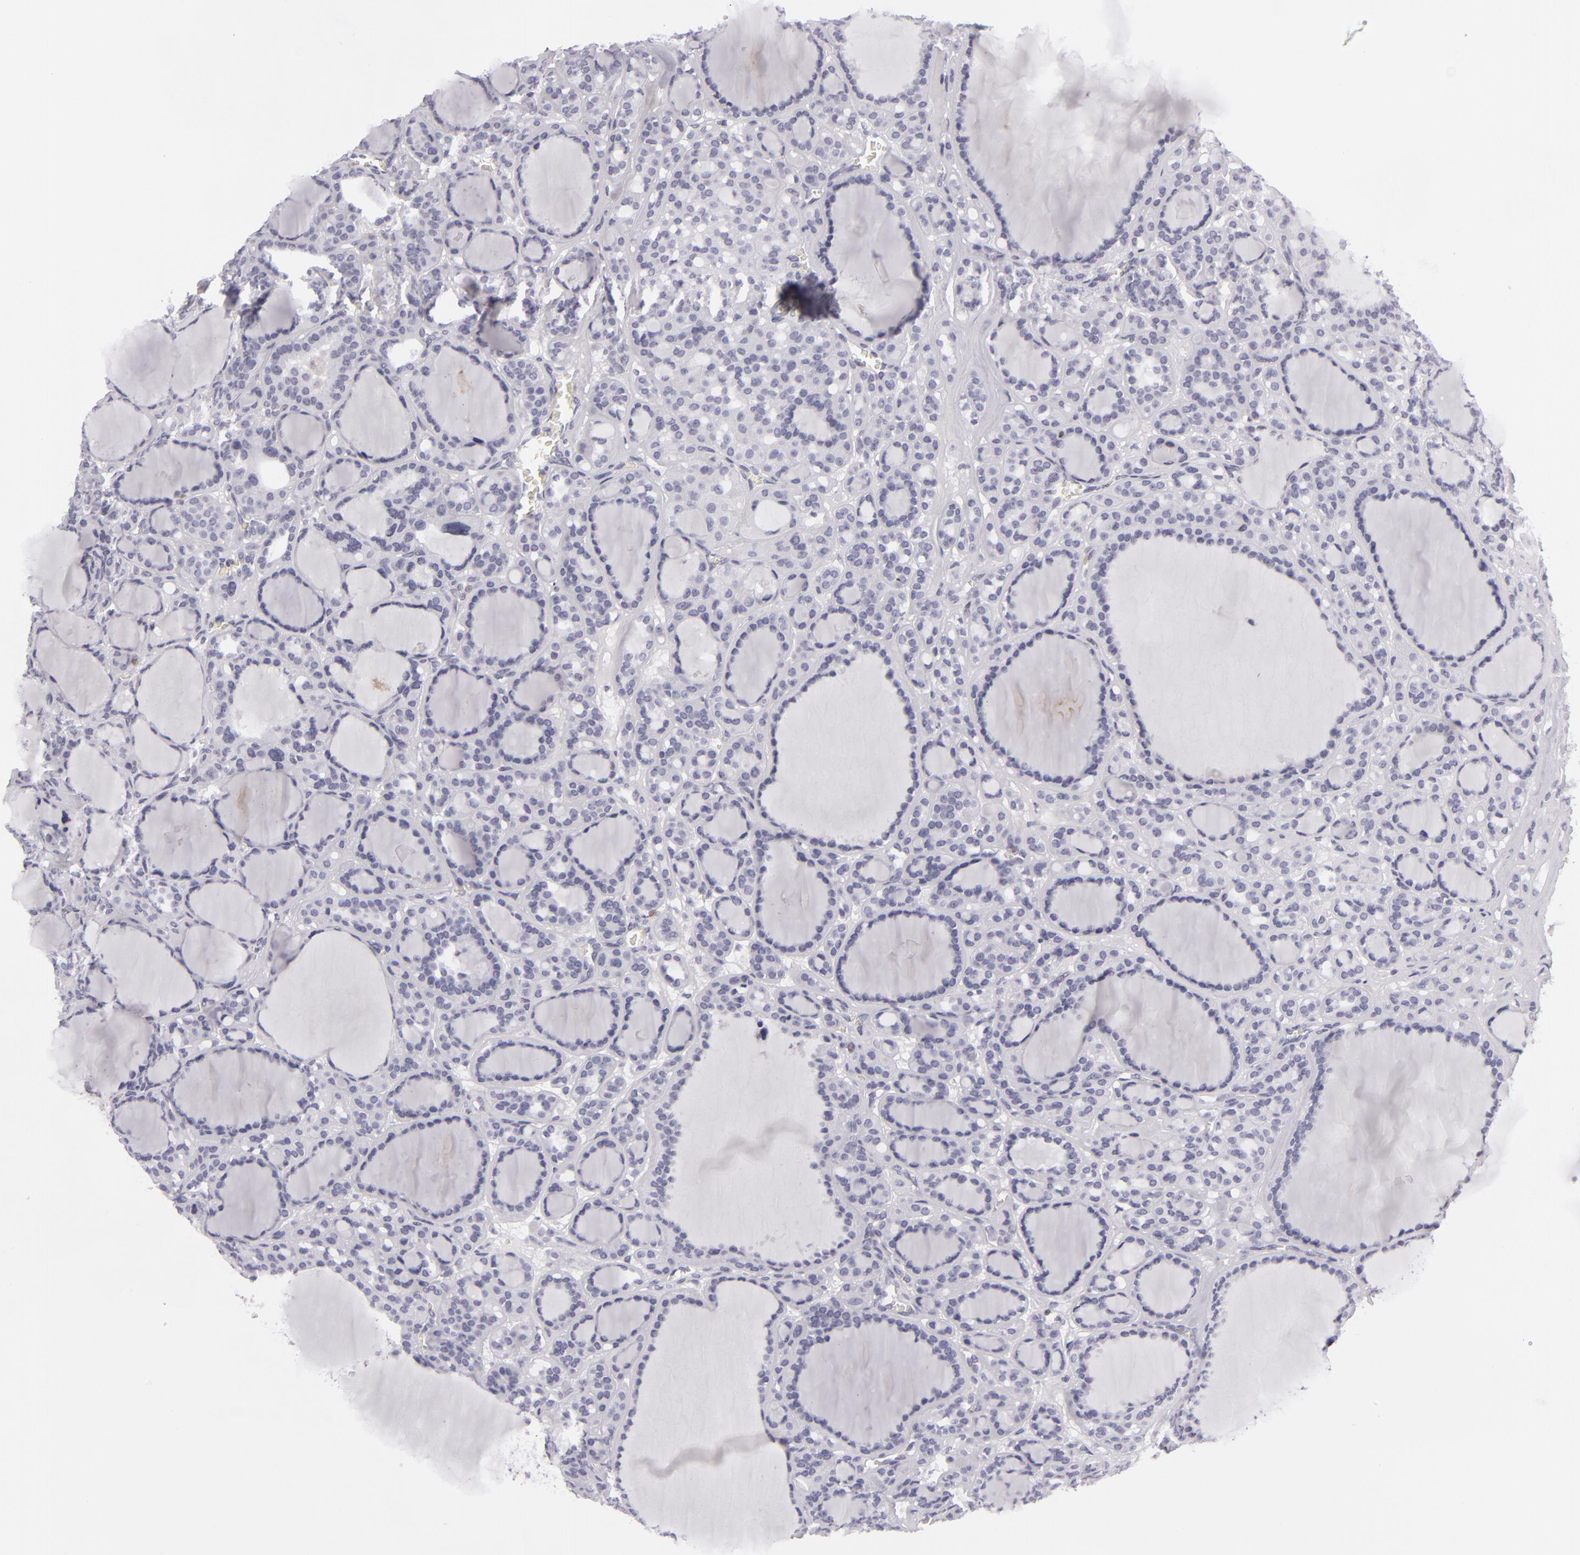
{"staining": {"intensity": "negative", "quantity": "none", "location": "none"}, "tissue": "thyroid cancer", "cell_type": "Tumor cells", "image_type": "cancer", "snomed": [{"axis": "morphology", "description": "Follicular adenoma carcinoma, NOS"}, {"axis": "topography", "description": "Thyroid gland"}], "caption": "Human thyroid cancer (follicular adenoma carcinoma) stained for a protein using immunohistochemistry exhibits no staining in tumor cells.", "gene": "KCNAB2", "patient": {"sex": "female", "age": 71}}